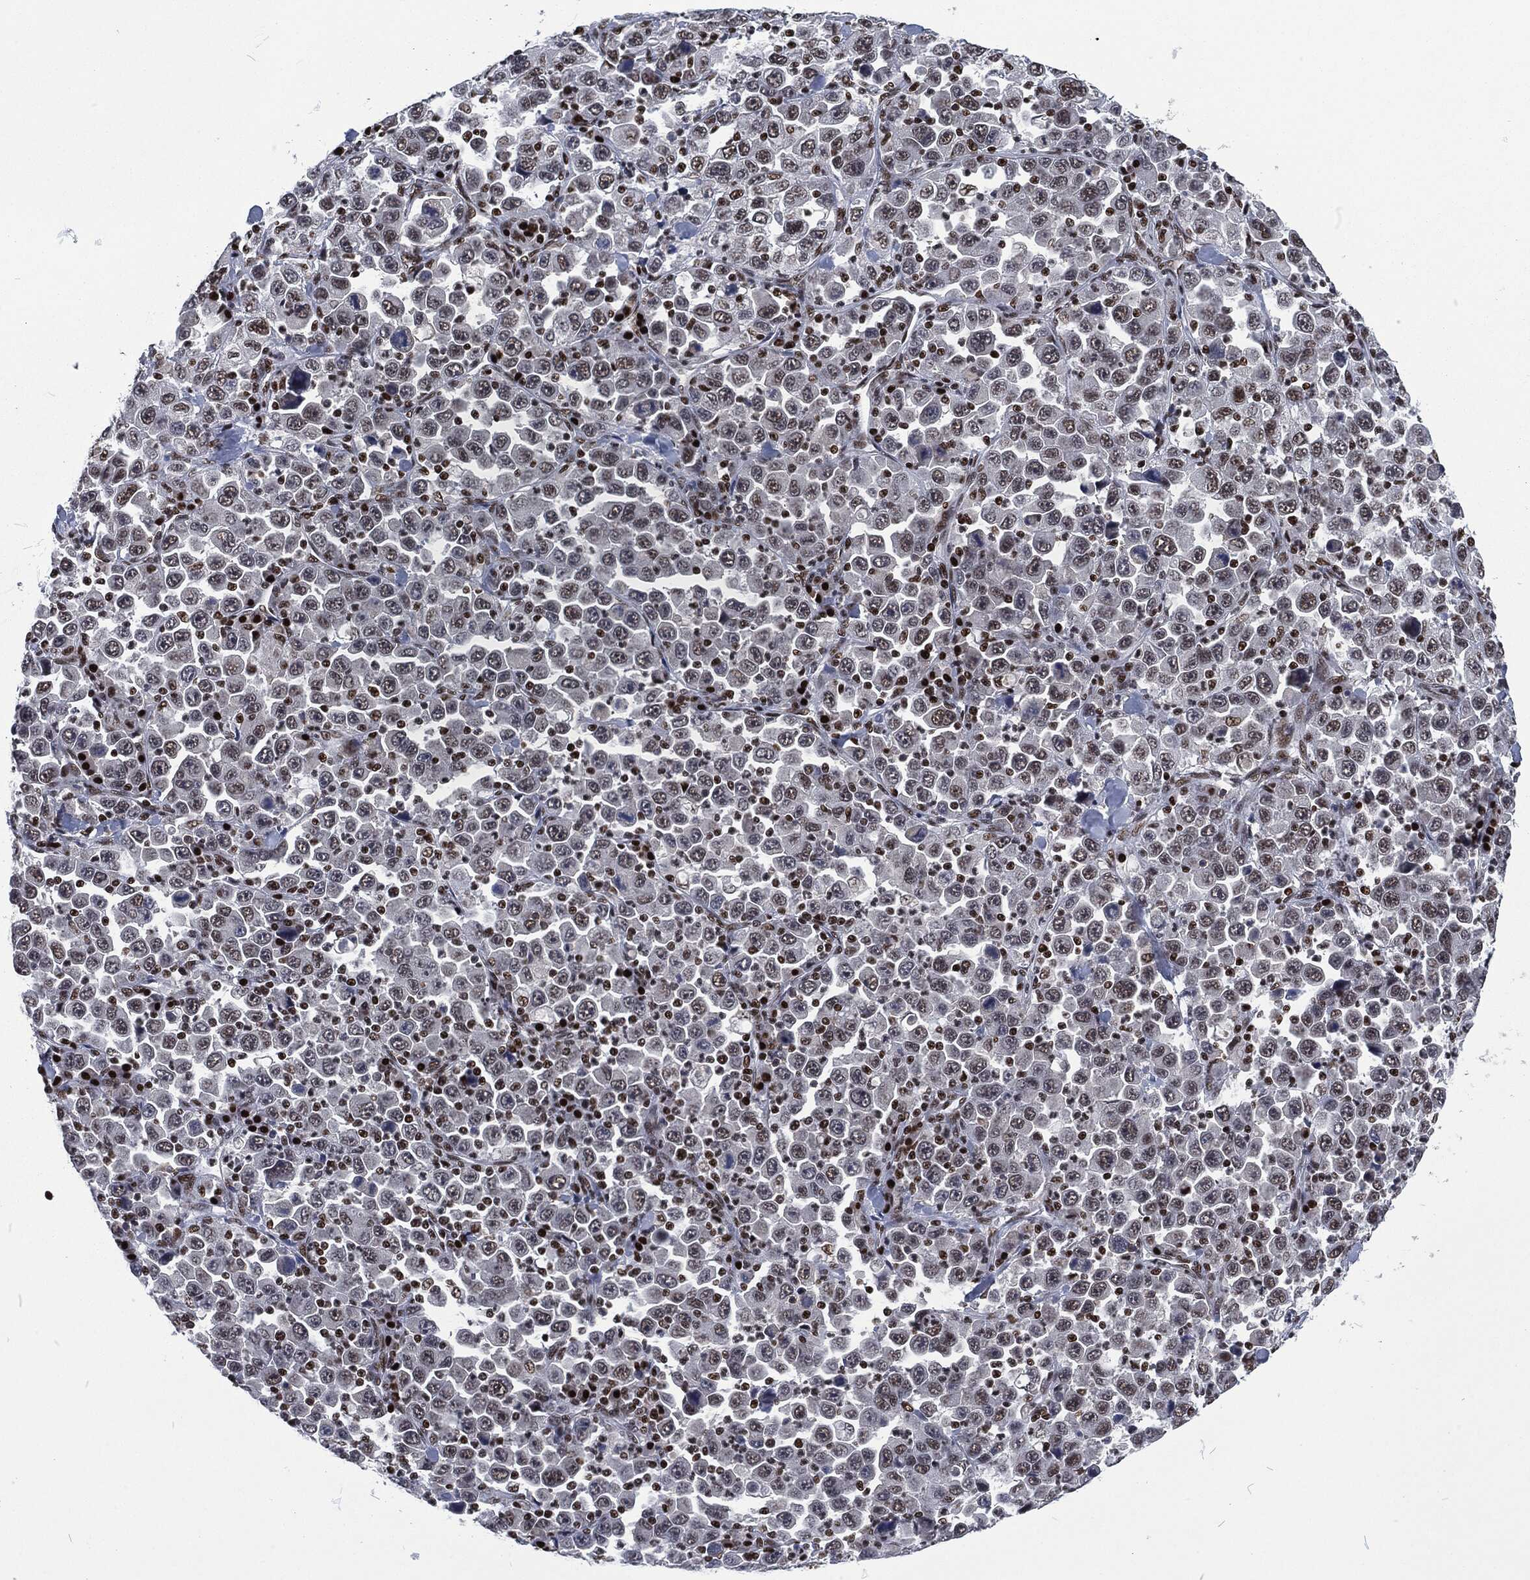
{"staining": {"intensity": "moderate", "quantity": "<25%", "location": "nuclear"}, "tissue": "stomach cancer", "cell_type": "Tumor cells", "image_type": "cancer", "snomed": [{"axis": "morphology", "description": "Normal tissue, NOS"}, {"axis": "morphology", "description": "Adenocarcinoma, NOS"}, {"axis": "topography", "description": "Stomach, upper"}, {"axis": "topography", "description": "Stomach"}], "caption": "Stomach cancer tissue exhibits moderate nuclear positivity in about <25% of tumor cells The staining is performed using DAB brown chromogen to label protein expression. The nuclei are counter-stained blue using hematoxylin.", "gene": "DCPS", "patient": {"sex": "male", "age": 59}}